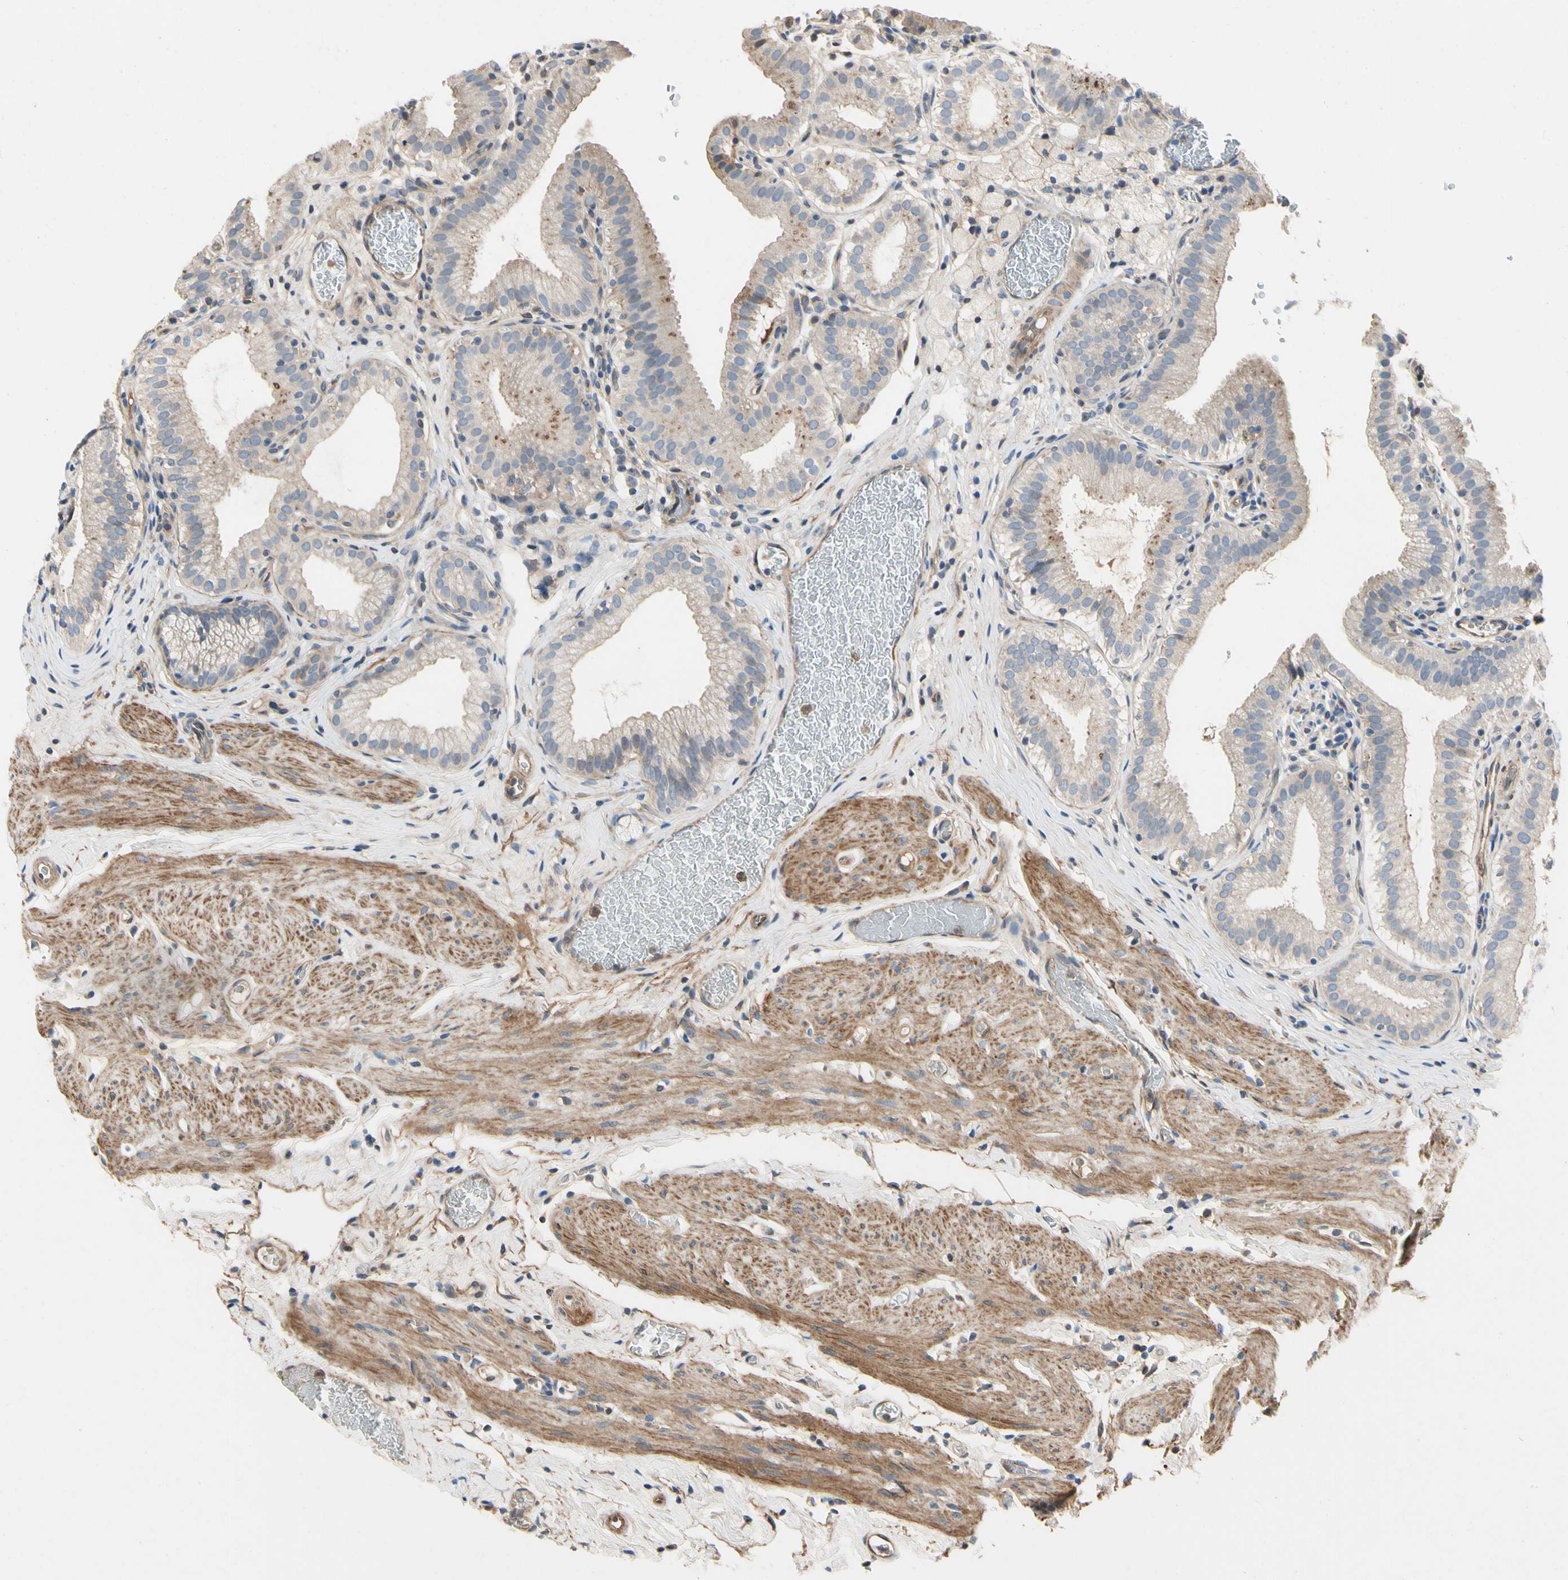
{"staining": {"intensity": "weak", "quantity": "<25%", "location": "cytoplasmic/membranous"}, "tissue": "gallbladder", "cell_type": "Glandular cells", "image_type": "normal", "snomed": [{"axis": "morphology", "description": "Normal tissue, NOS"}, {"axis": "topography", "description": "Gallbladder"}], "caption": "DAB immunohistochemical staining of benign gallbladder reveals no significant expression in glandular cells.", "gene": "CRTAC1", "patient": {"sex": "male", "age": 54}}